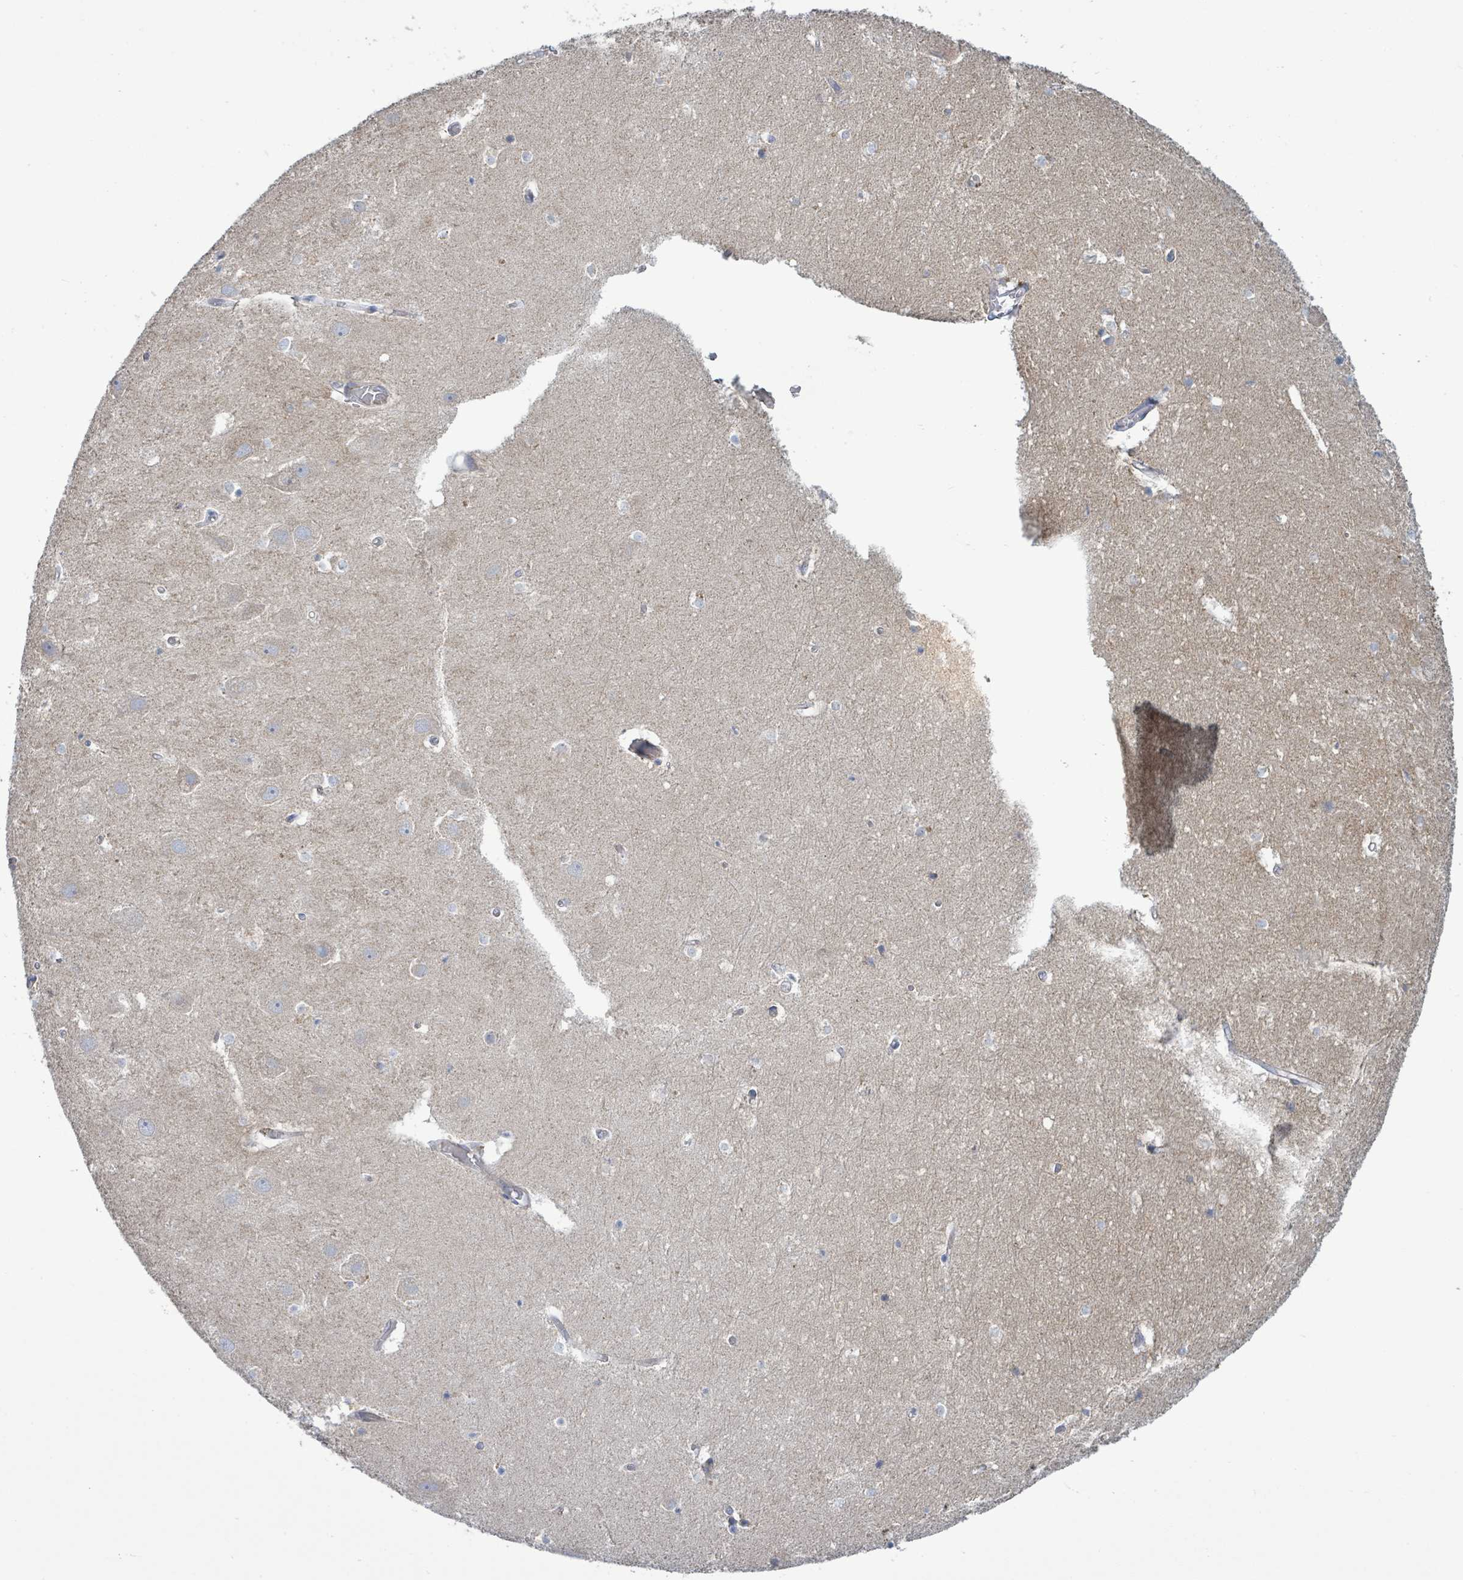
{"staining": {"intensity": "negative", "quantity": "none", "location": "none"}, "tissue": "hippocampus", "cell_type": "Glial cells", "image_type": "normal", "snomed": [{"axis": "morphology", "description": "Normal tissue, NOS"}, {"axis": "topography", "description": "Hippocampus"}], "caption": "Hippocampus stained for a protein using immunohistochemistry displays no expression glial cells.", "gene": "ALG12", "patient": {"sex": "female", "age": 52}}